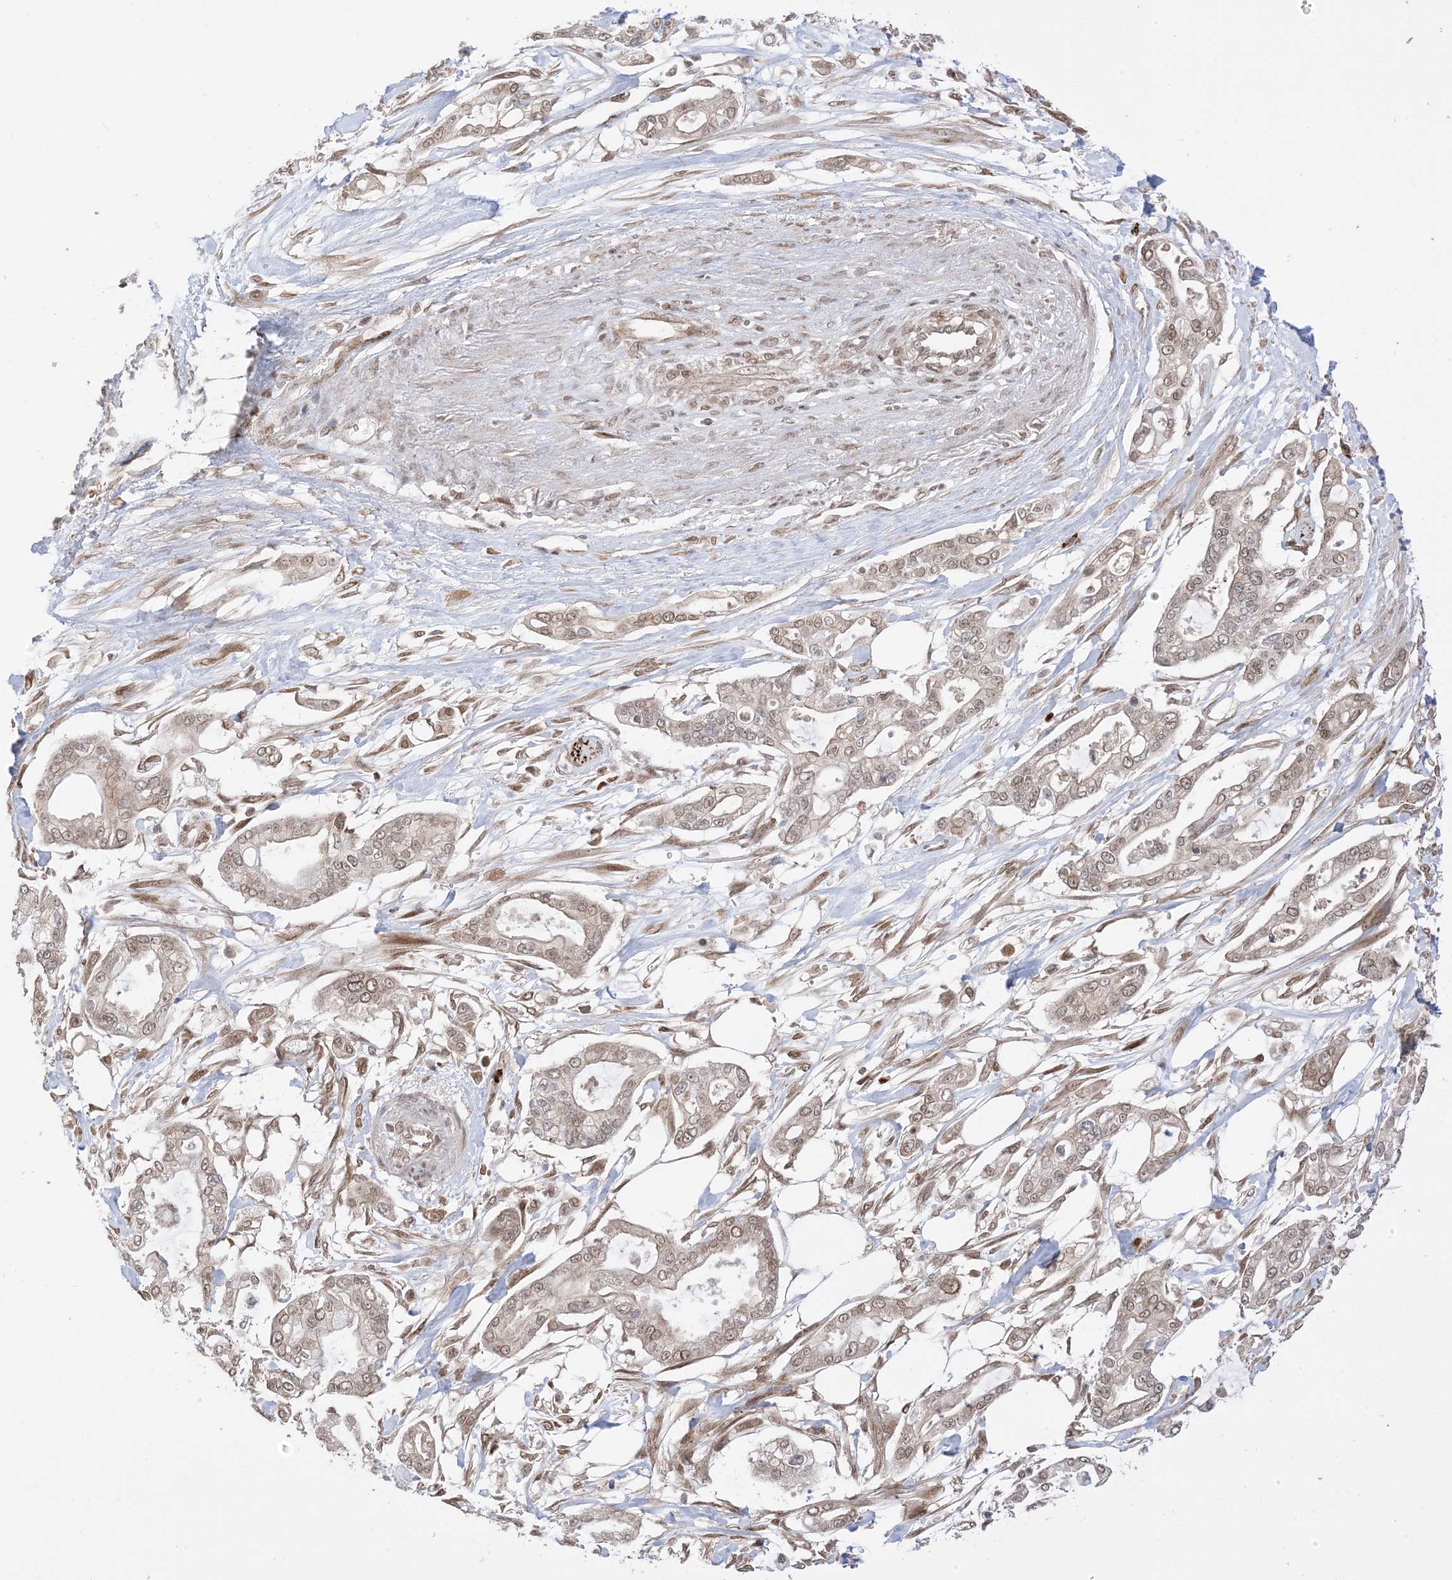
{"staining": {"intensity": "moderate", "quantity": ">75%", "location": "cytoplasmic/membranous,nuclear"}, "tissue": "pancreatic cancer", "cell_type": "Tumor cells", "image_type": "cancer", "snomed": [{"axis": "morphology", "description": "Adenocarcinoma, NOS"}, {"axis": "topography", "description": "Pancreas"}], "caption": "Immunohistochemistry (IHC) micrograph of human pancreatic adenocarcinoma stained for a protein (brown), which demonstrates medium levels of moderate cytoplasmic/membranous and nuclear expression in approximately >75% of tumor cells.", "gene": "UBE2E2", "patient": {"sex": "male", "age": 68}}